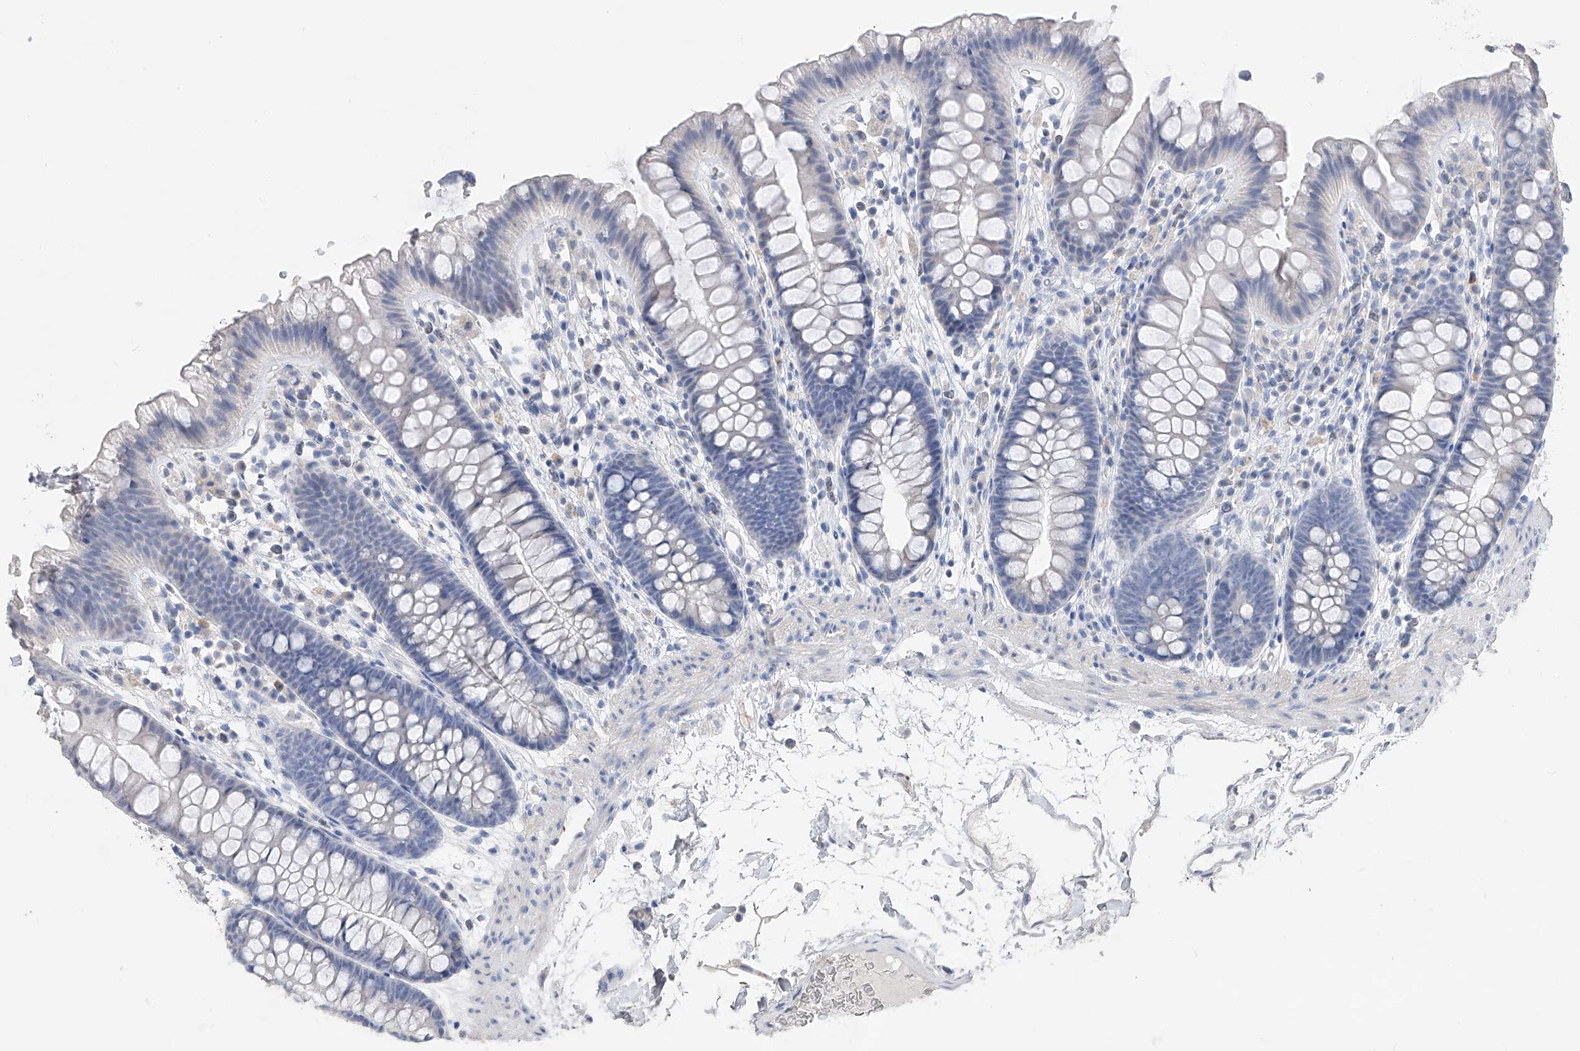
{"staining": {"intensity": "negative", "quantity": "none", "location": "none"}, "tissue": "colon", "cell_type": "Endothelial cells", "image_type": "normal", "snomed": [{"axis": "morphology", "description": "Normal tissue, NOS"}, {"axis": "topography", "description": "Colon"}], "caption": "A micrograph of colon stained for a protein reveals no brown staining in endothelial cells.", "gene": "ADRA1A", "patient": {"sex": "female", "age": 62}}